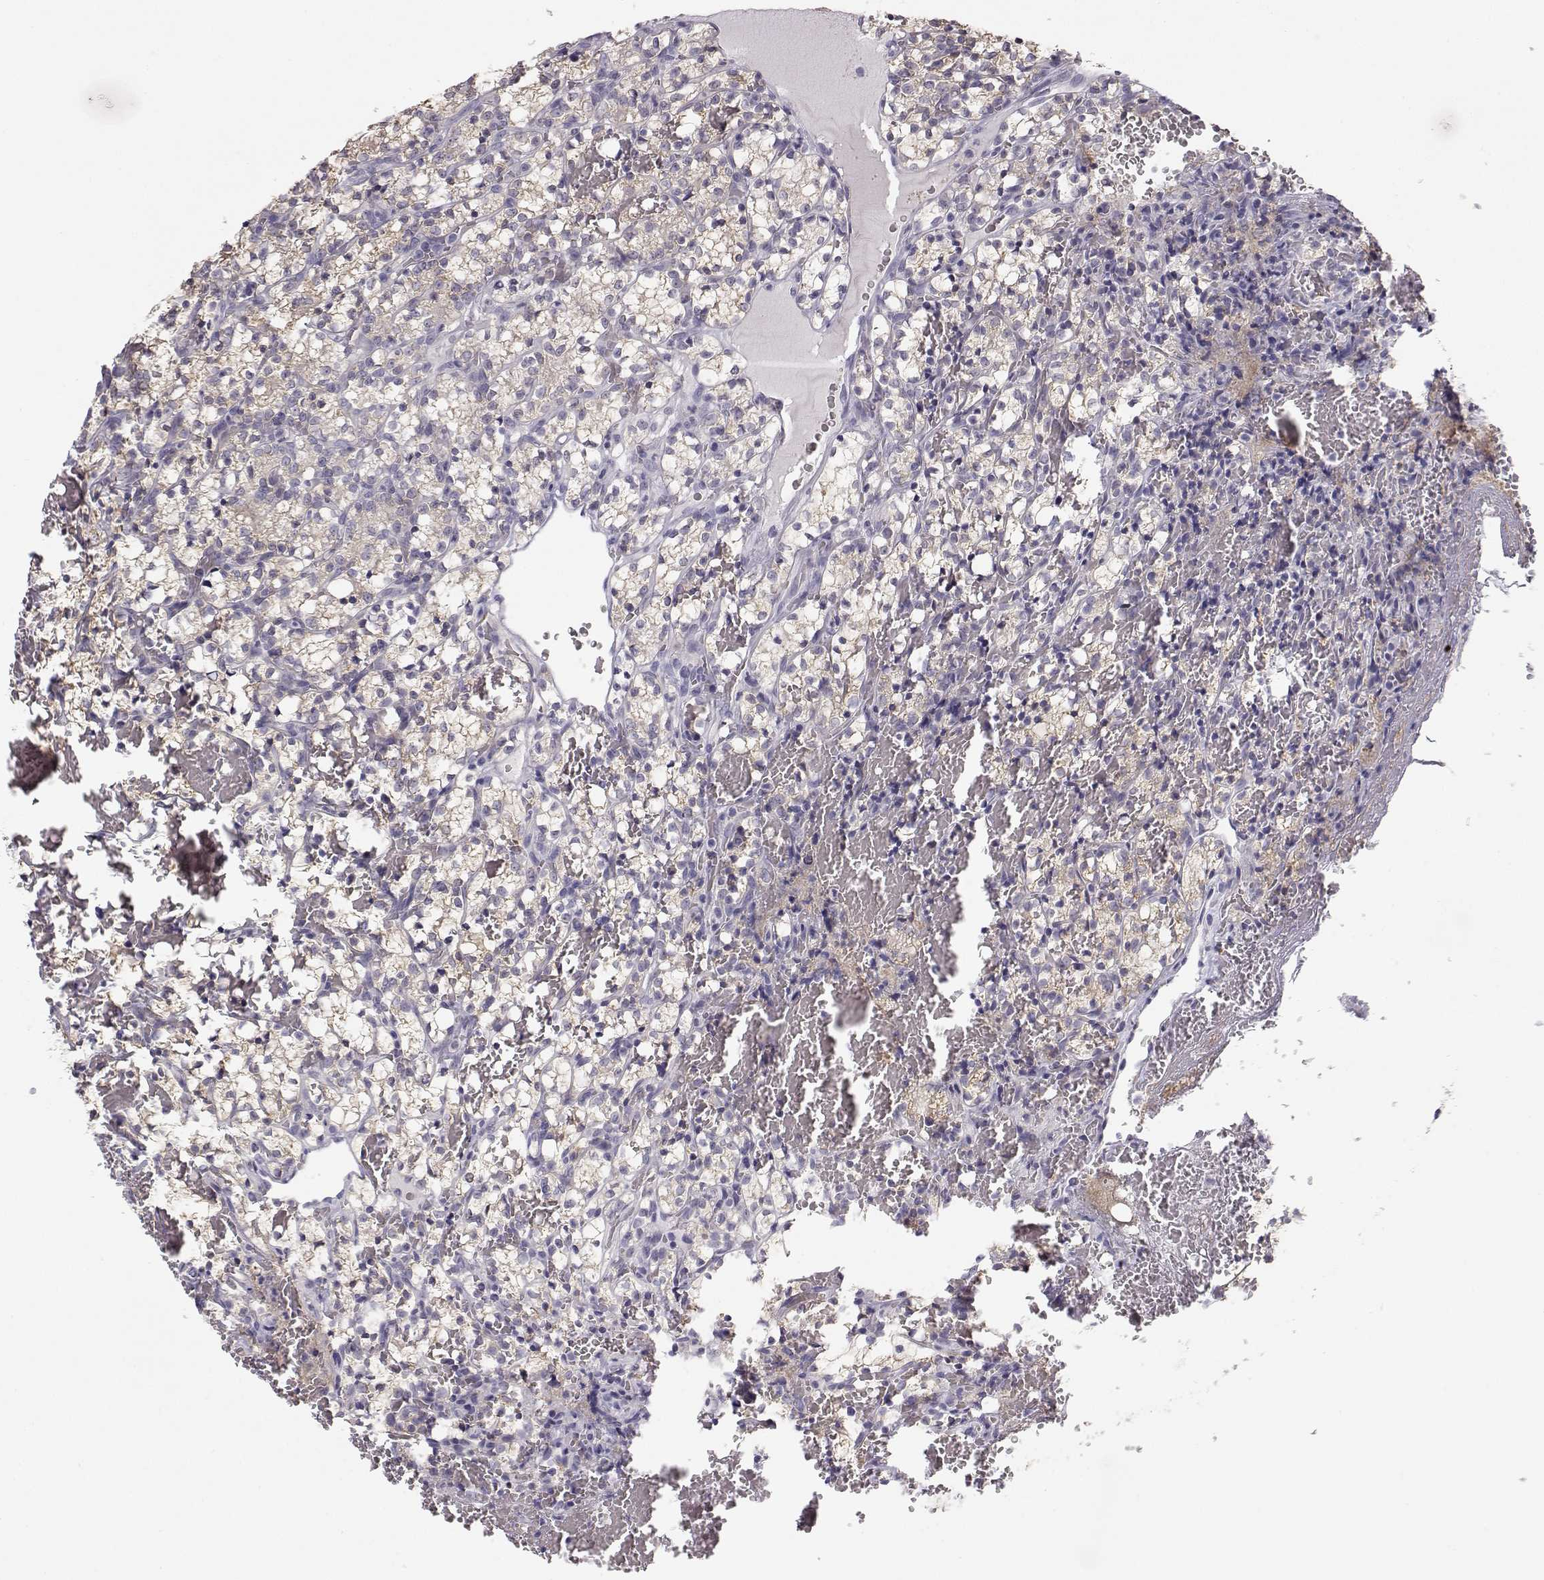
{"staining": {"intensity": "weak", "quantity": "<25%", "location": "cytoplasmic/membranous"}, "tissue": "renal cancer", "cell_type": "Tumor cells", "image_type": "cancer", "snomed": [{"axis": "morphology", "description": "Adenocarcinoma, NOS"}, {"axis": "topography", "description": "Kidney"}], "caption": "This histopathology image is of renal adenocarcinoma stained with IHC to label a protein in brown with the nuclei are counter-stained blue. There is no staining in tumor cells.", "gene": "KCNMB4", "patient": {"sex": "female", "age": 69}}